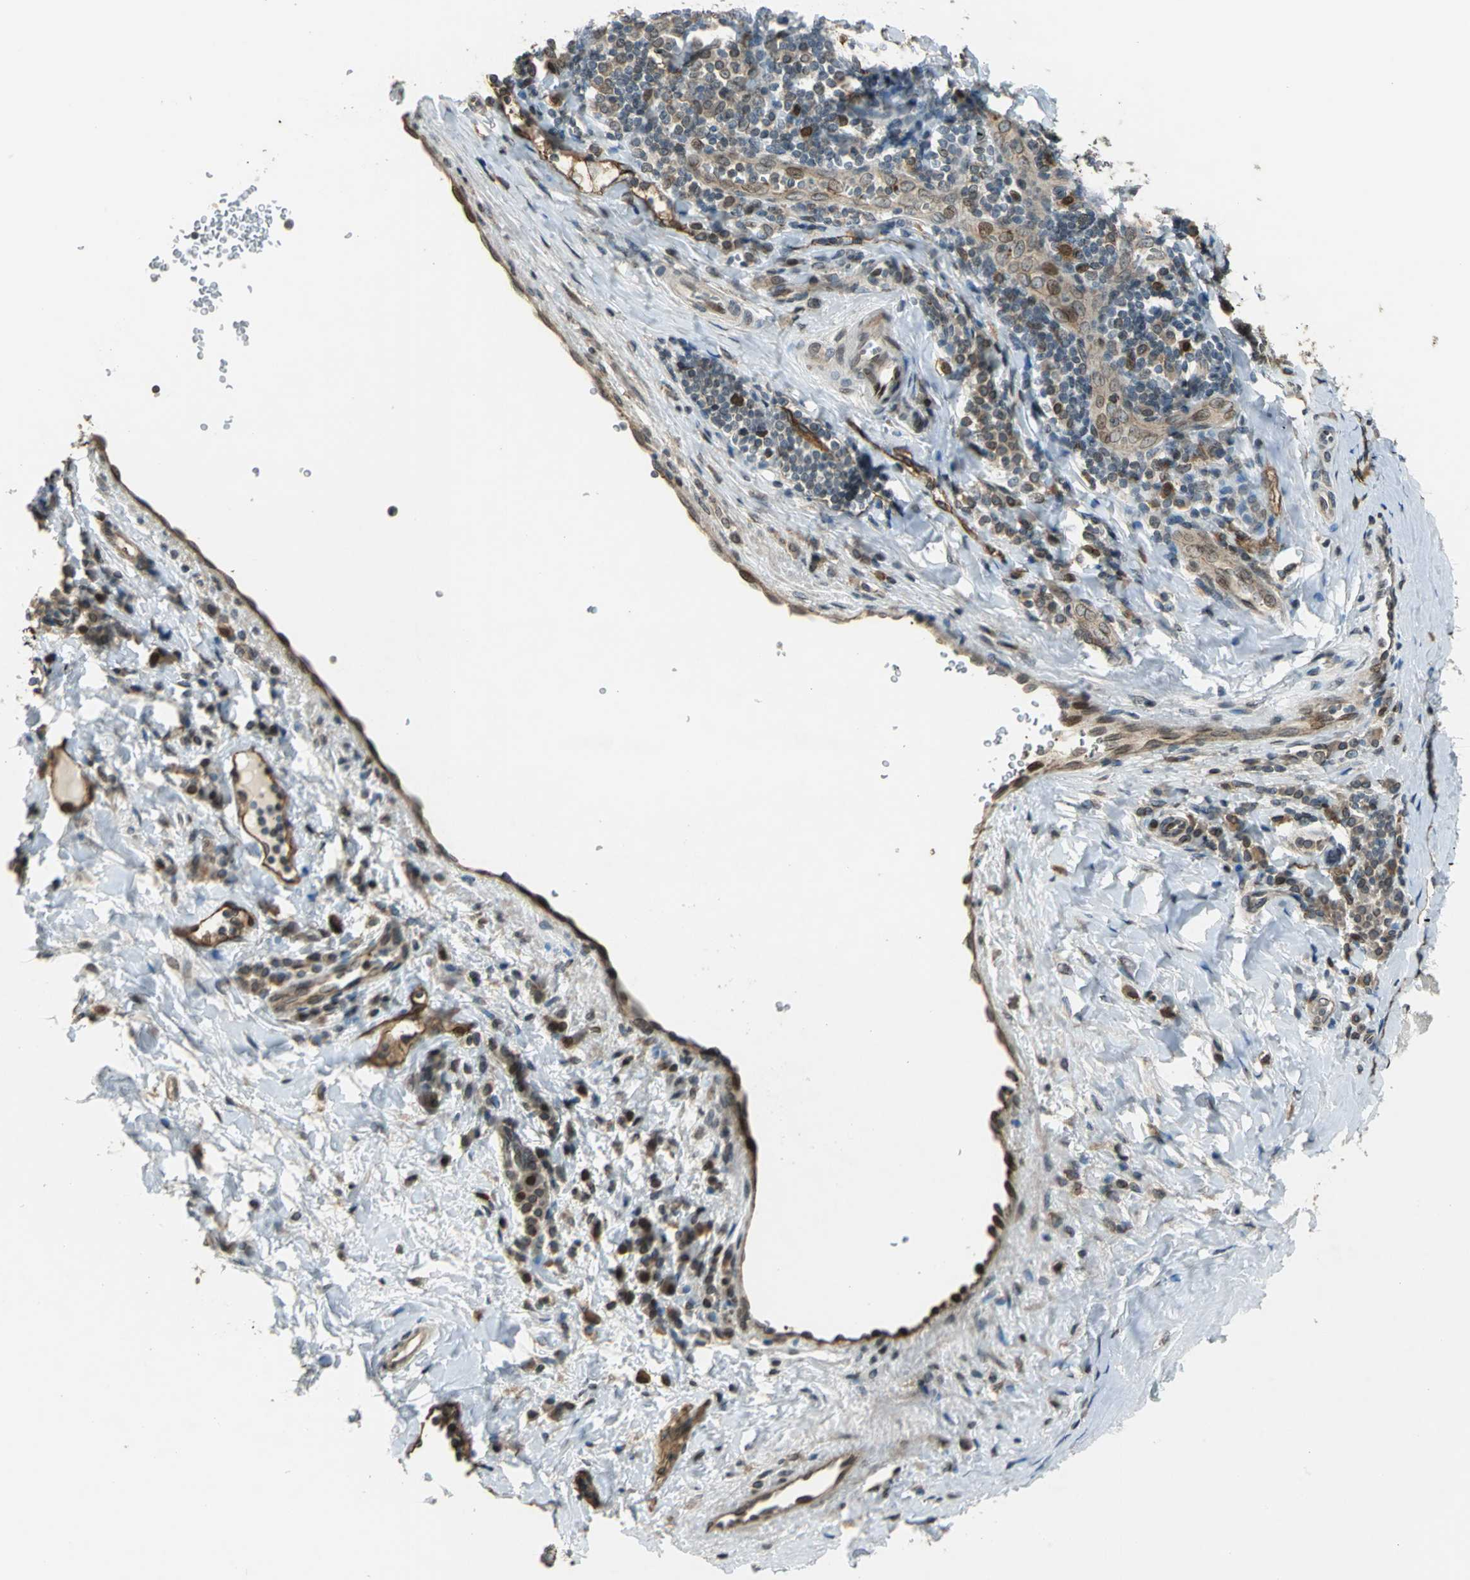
{"staining": {"intensity": "moderate", "quantity": "25%-75%", "location": "nuclear"}, "tissue": "tonsil", "cell_type": "Germinal center cells", "image_type": "normal", "snomed": [{"axis": "morphology", "description": "Normal tissue, NOS"}, {"axis": "topography", "description": "Tonsil"}], "caption": "The immunohistochemical stain highlights moderate nuclear expression in germinal center cells of normal tonsil.", "gene": "BRIP1", "patient": {"sex": "male", "age": 31}}